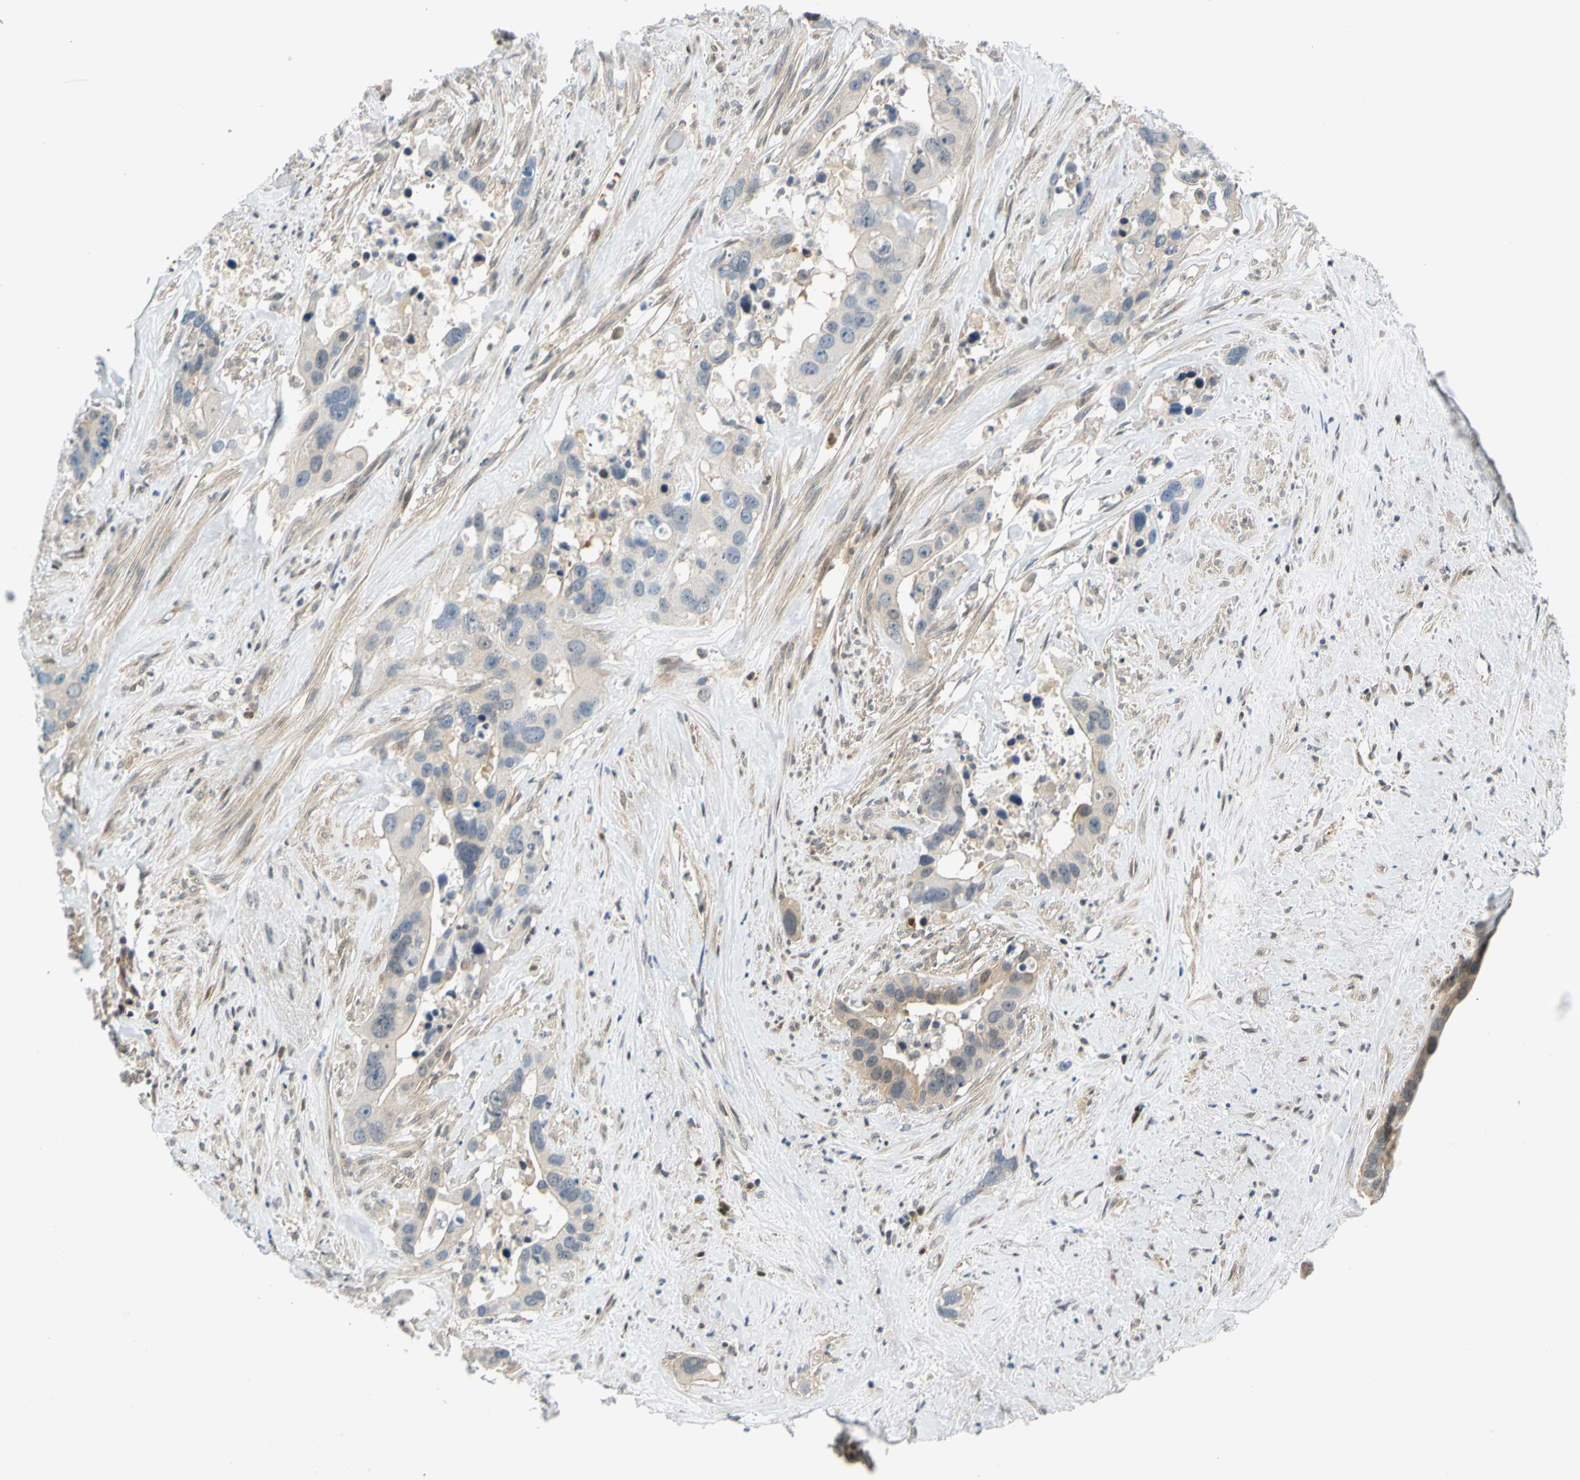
{"staining": {"intensity": "moderate", "quantity": "25%-75%", "location": "cytoplasmic/membranous,nuclear"}, "tissue": "liver cancer", "cell_type": "Tumor cells", "image_type": "cancer", "snomed": [{"axis": "morphology", "description": "Cholangiocarcinoma"}, {"axis": "topography", "description": "Liver"}], "caption": "Tumor cells demonstrate medium levels of moderate cytoplasmic/membranous and nuclear positivity in approximately 25%-75% of cells in human liver cancer (cholangiocarcinoma). Nuclei are stained in blue.", "gene": "MAPK9", "patient": {"sex": "female", "age": 65}}